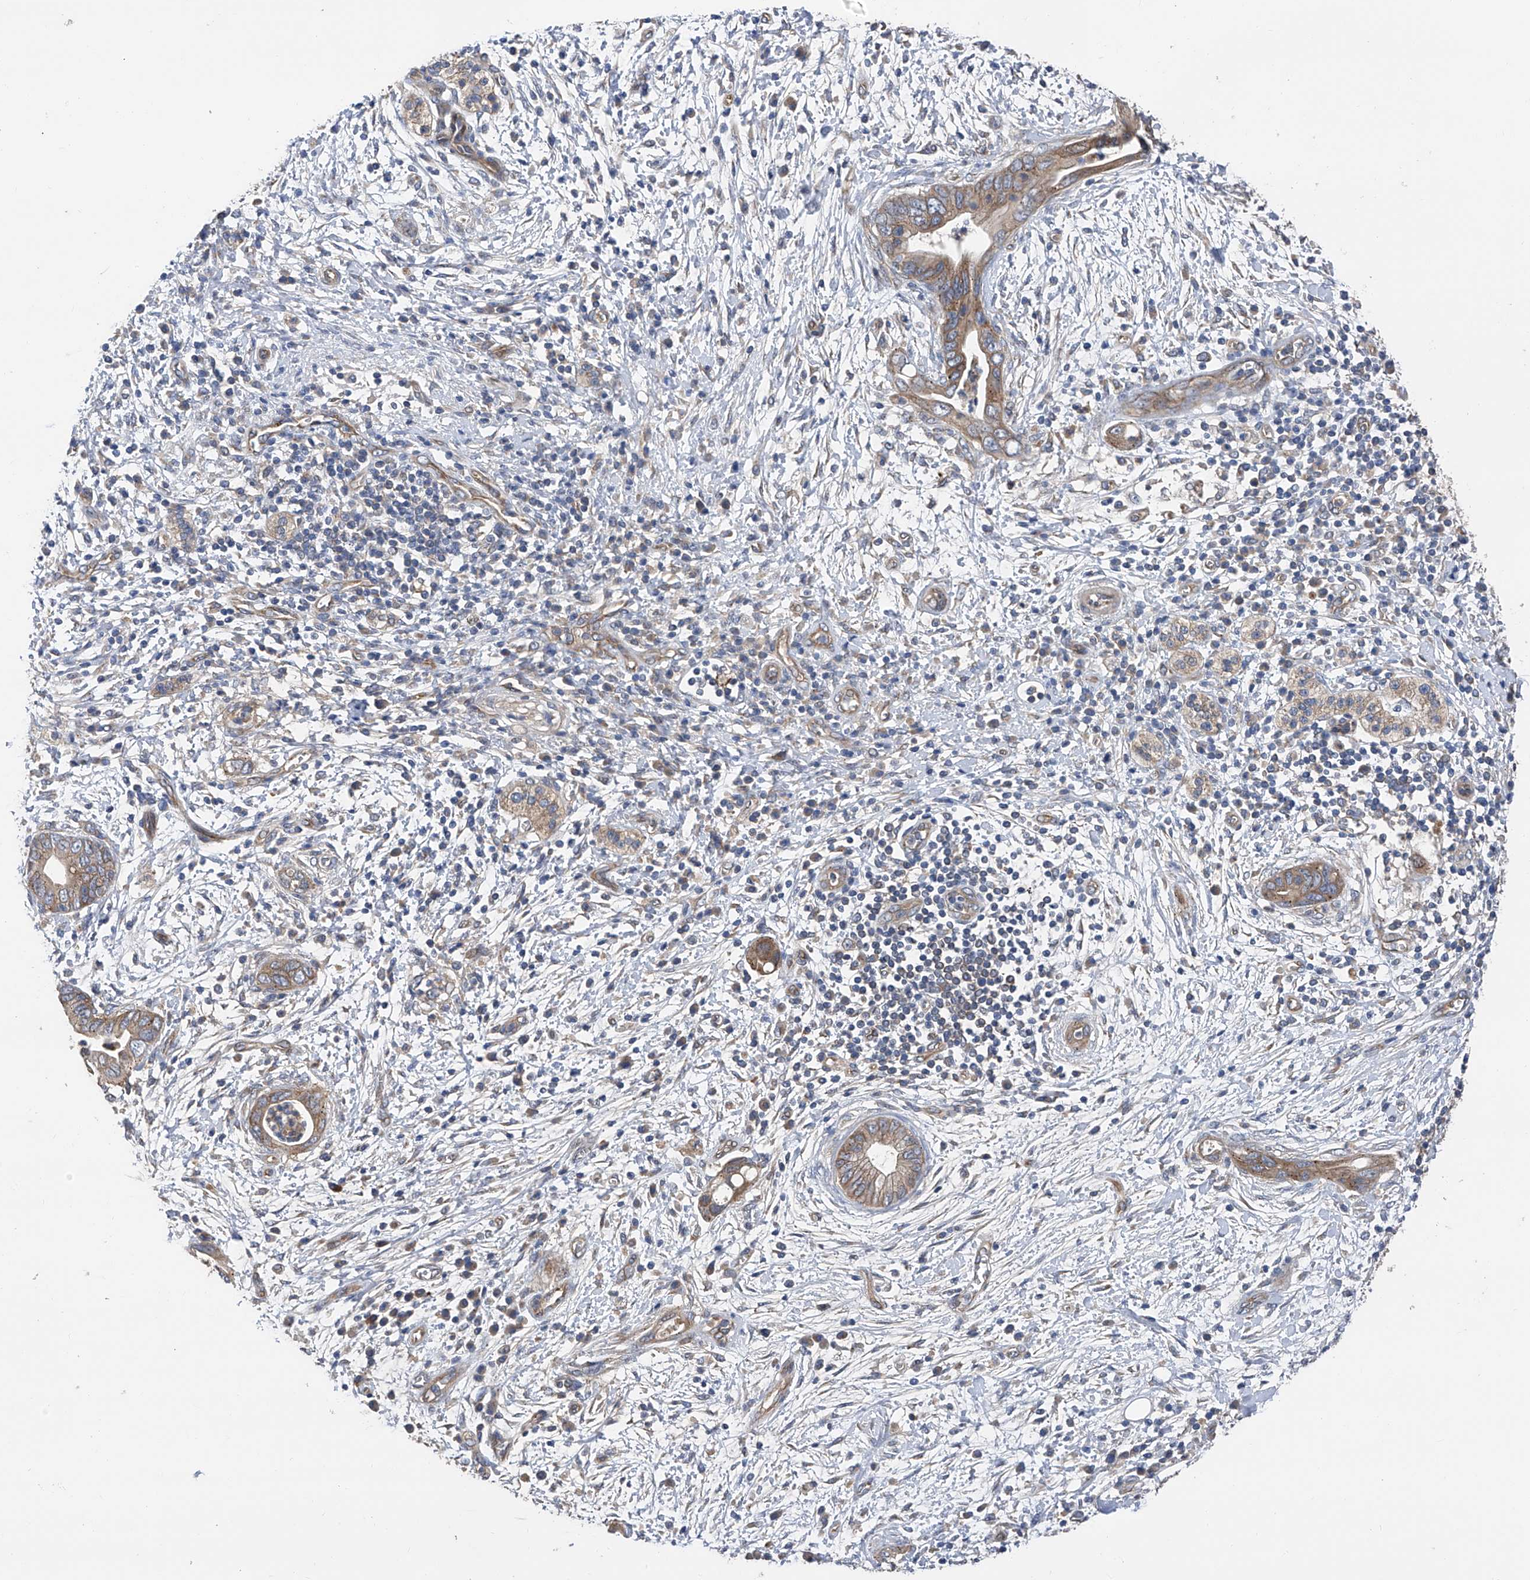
{"staining": {"intensity": "moderate", "quantity": ">75%", "location": "cytoplasmic/membranous"}, "tissue": "pancreatic cancer", "cell_type": "Tumor cells", "image_type": "cancer", "snomed": [{"axis": "morphology", "description": "Adenocarcinoma, NOS"}, {"axis": "topography", "description": "Pancreas"}], "caption": "Pancreatic cancer stained with IHC displays moderate cytoplasmic/membranous positivity in approximately >75% of tumor cells.", "gene": "PTK2", "patient": {"sex": "male", "age": 75}}